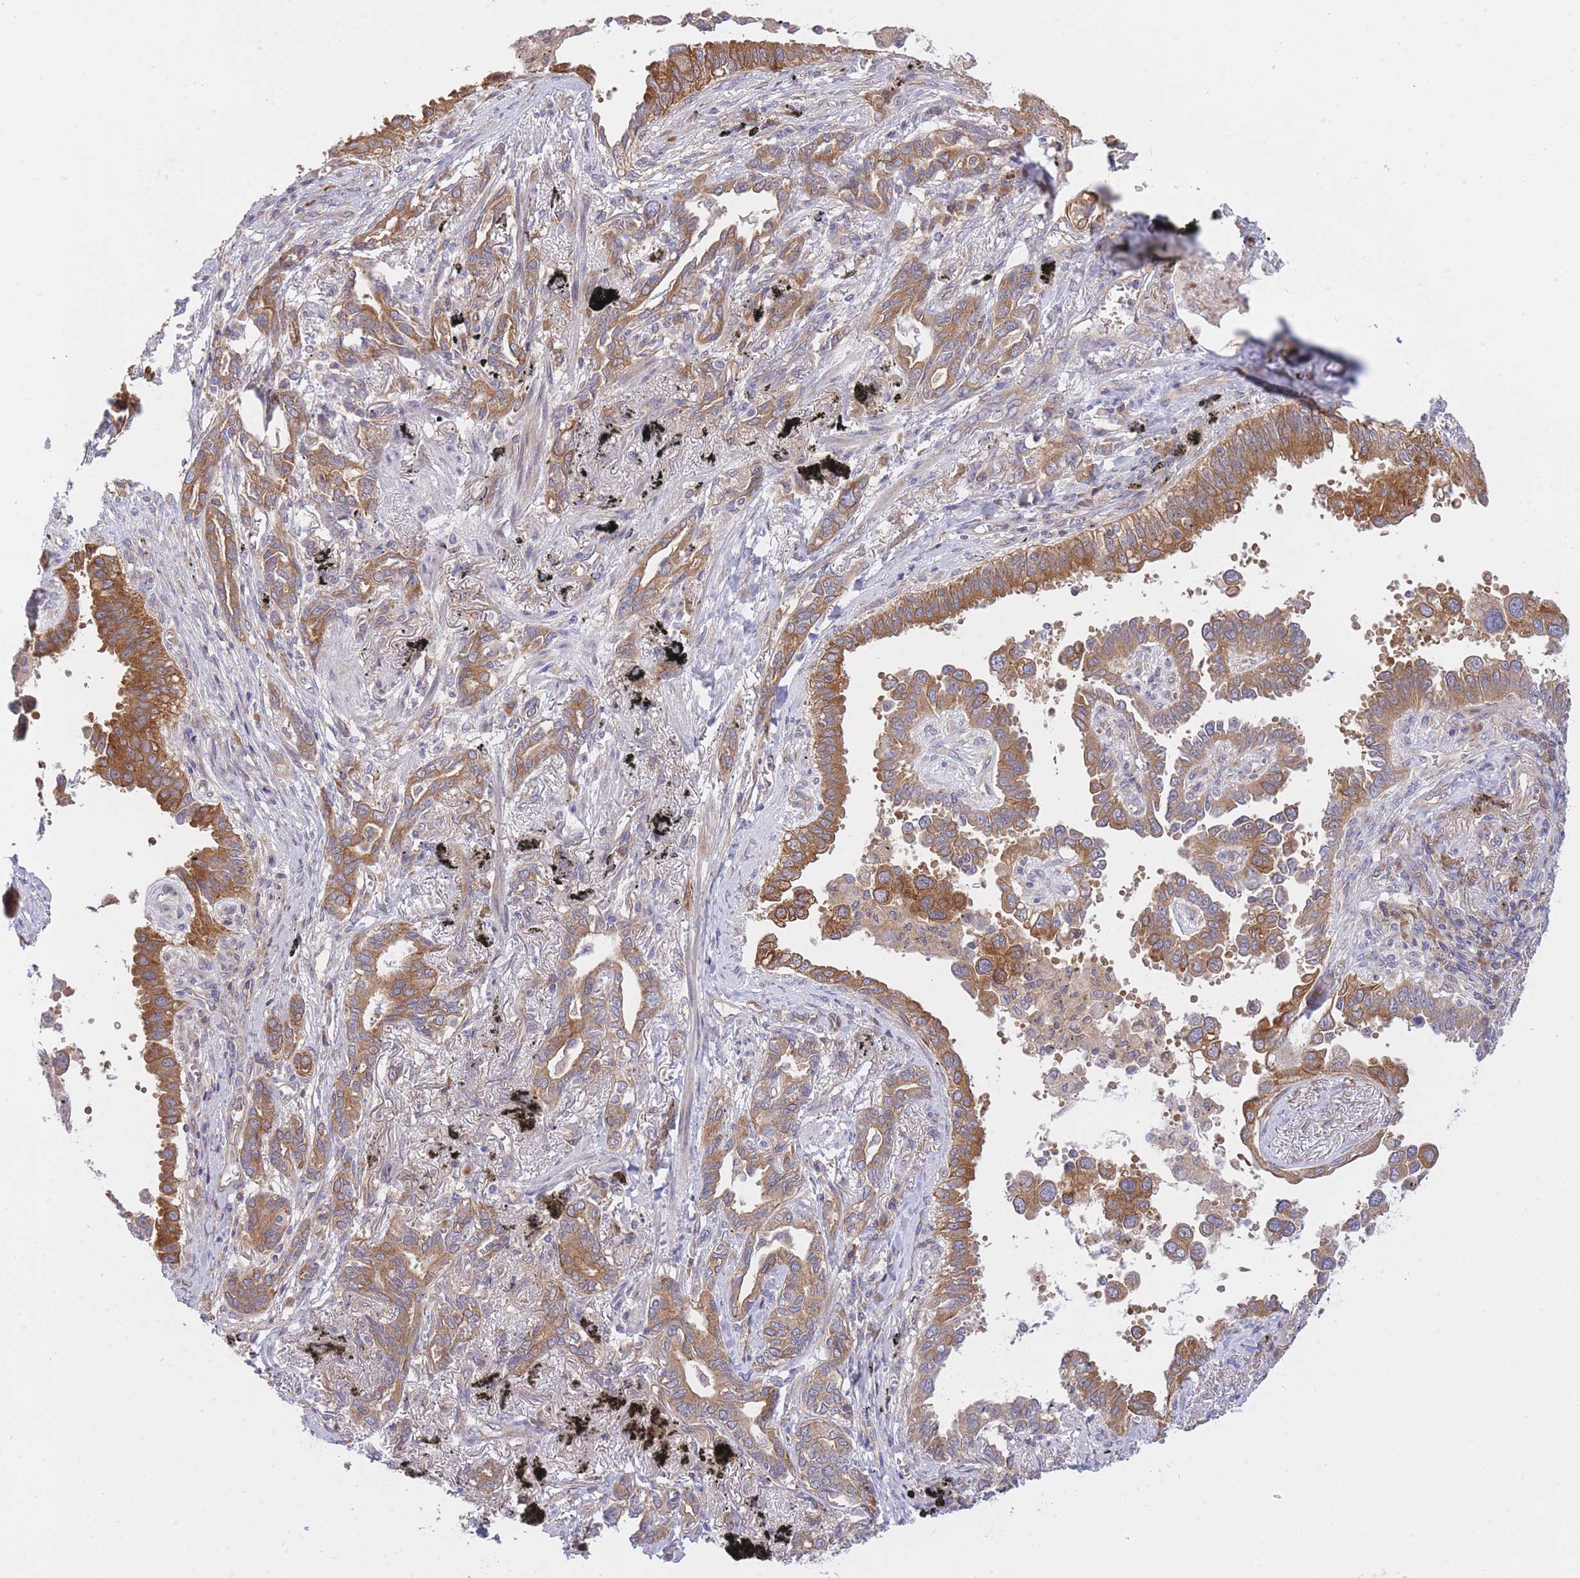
{"staining": {"intensity": "moderate", "quantity": ">75%", "location": "cytoplasmic/membranous"}, "tissue": "lung cancer", "cell_type": "Tumor cells", "image_type": "cancer", "snomed": [{"axis": "morphology", "description": "Adenocarcinoma, NOS"}, {"axis": "topography", "description": "Lung"}], "caption": "Adenocarcinoma (lung) stained with a brown dye exhibits moderate cytoplasmic/membranous positive expression in about >75% of tumor cells.", "gene": "EIF2B2", "patient": {"sex": "male", "age": 67}}